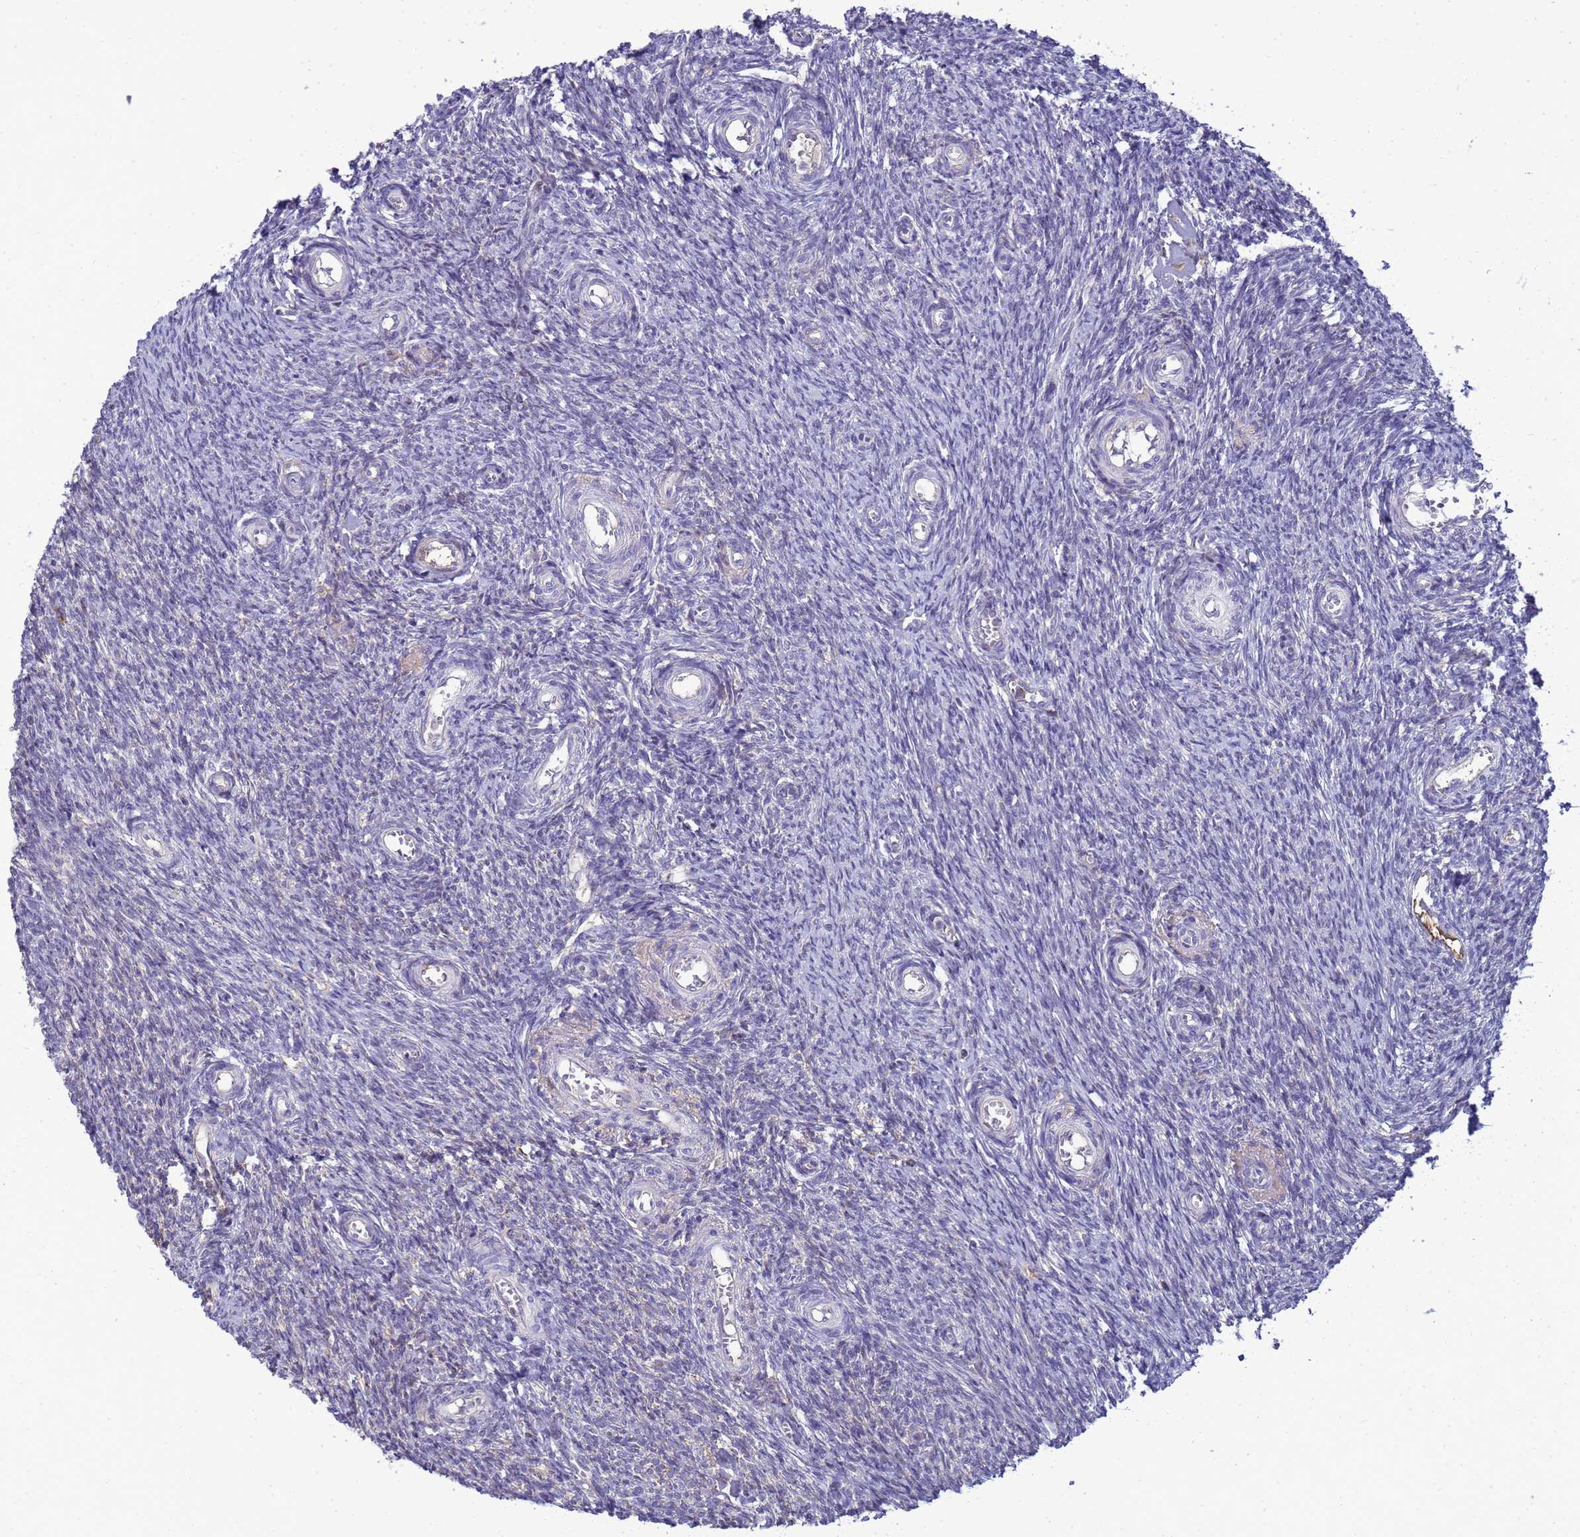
{"staining": {"intensity": "negative", "quantity": "none", "location": "none"}, "tissue": "ovary", "cell_type": "Ovarian stroma cells", "image_type": "normal", "snomed": [{"axis": "morphology", "description": "Normal tissue, NOS"}, {"axis": "topography", "description": "Ovary"}], "caption": "Immunohistochemistry (IHC) photomicrograph of unremarkable human ovary stained for a protein (brown), which exhibits no expression in ovarian stroma cells. (DAB immunohistochemistry (IHC) with hematoxylin counter stain).", "gene": "TMEM74B", "patient": {"sex": "female", "age": 44}}